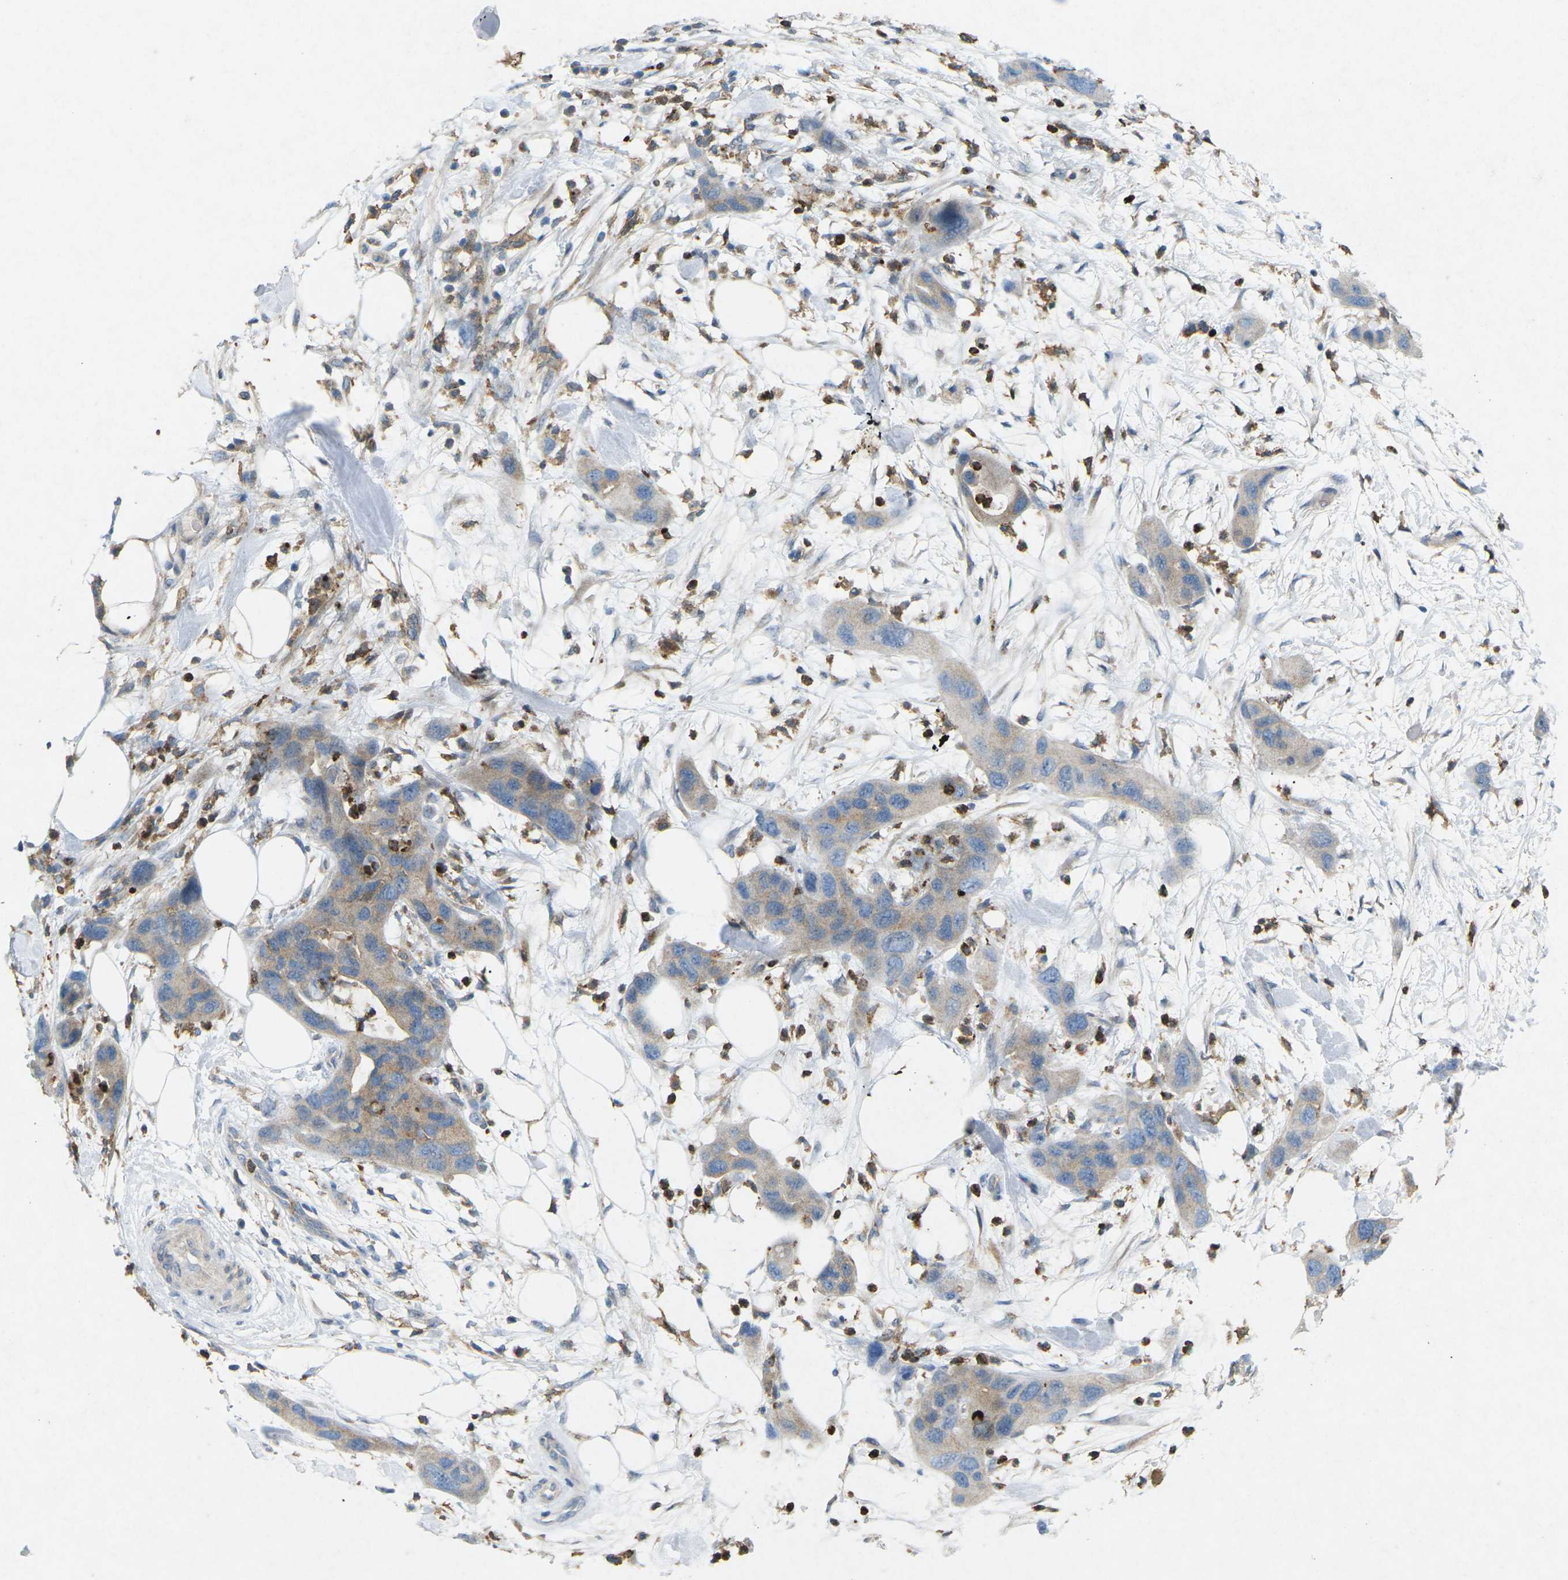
{"staining": {"intensity": "weak", "quantity": "25%-75%", "location": "cytoplasmic/membranous"}, "tissue": "pancreatic cancer", "cell_type": "Tumor cells", "image_type": "cancer", "snomed": [{"axis": "morphology", "description": "Adenocarcinoma, NOS"}, {"axis": "topography", "description": "Pancreas"}], "caption": "A low amount of weak cytoplasmic/membranous positivity is identified in about 25%-75% of tumor cells in pancreatic cancer (adenocarcinoma) tissue.", "gene": "STK11", "patient": {"sex": "female", "age": 71}}